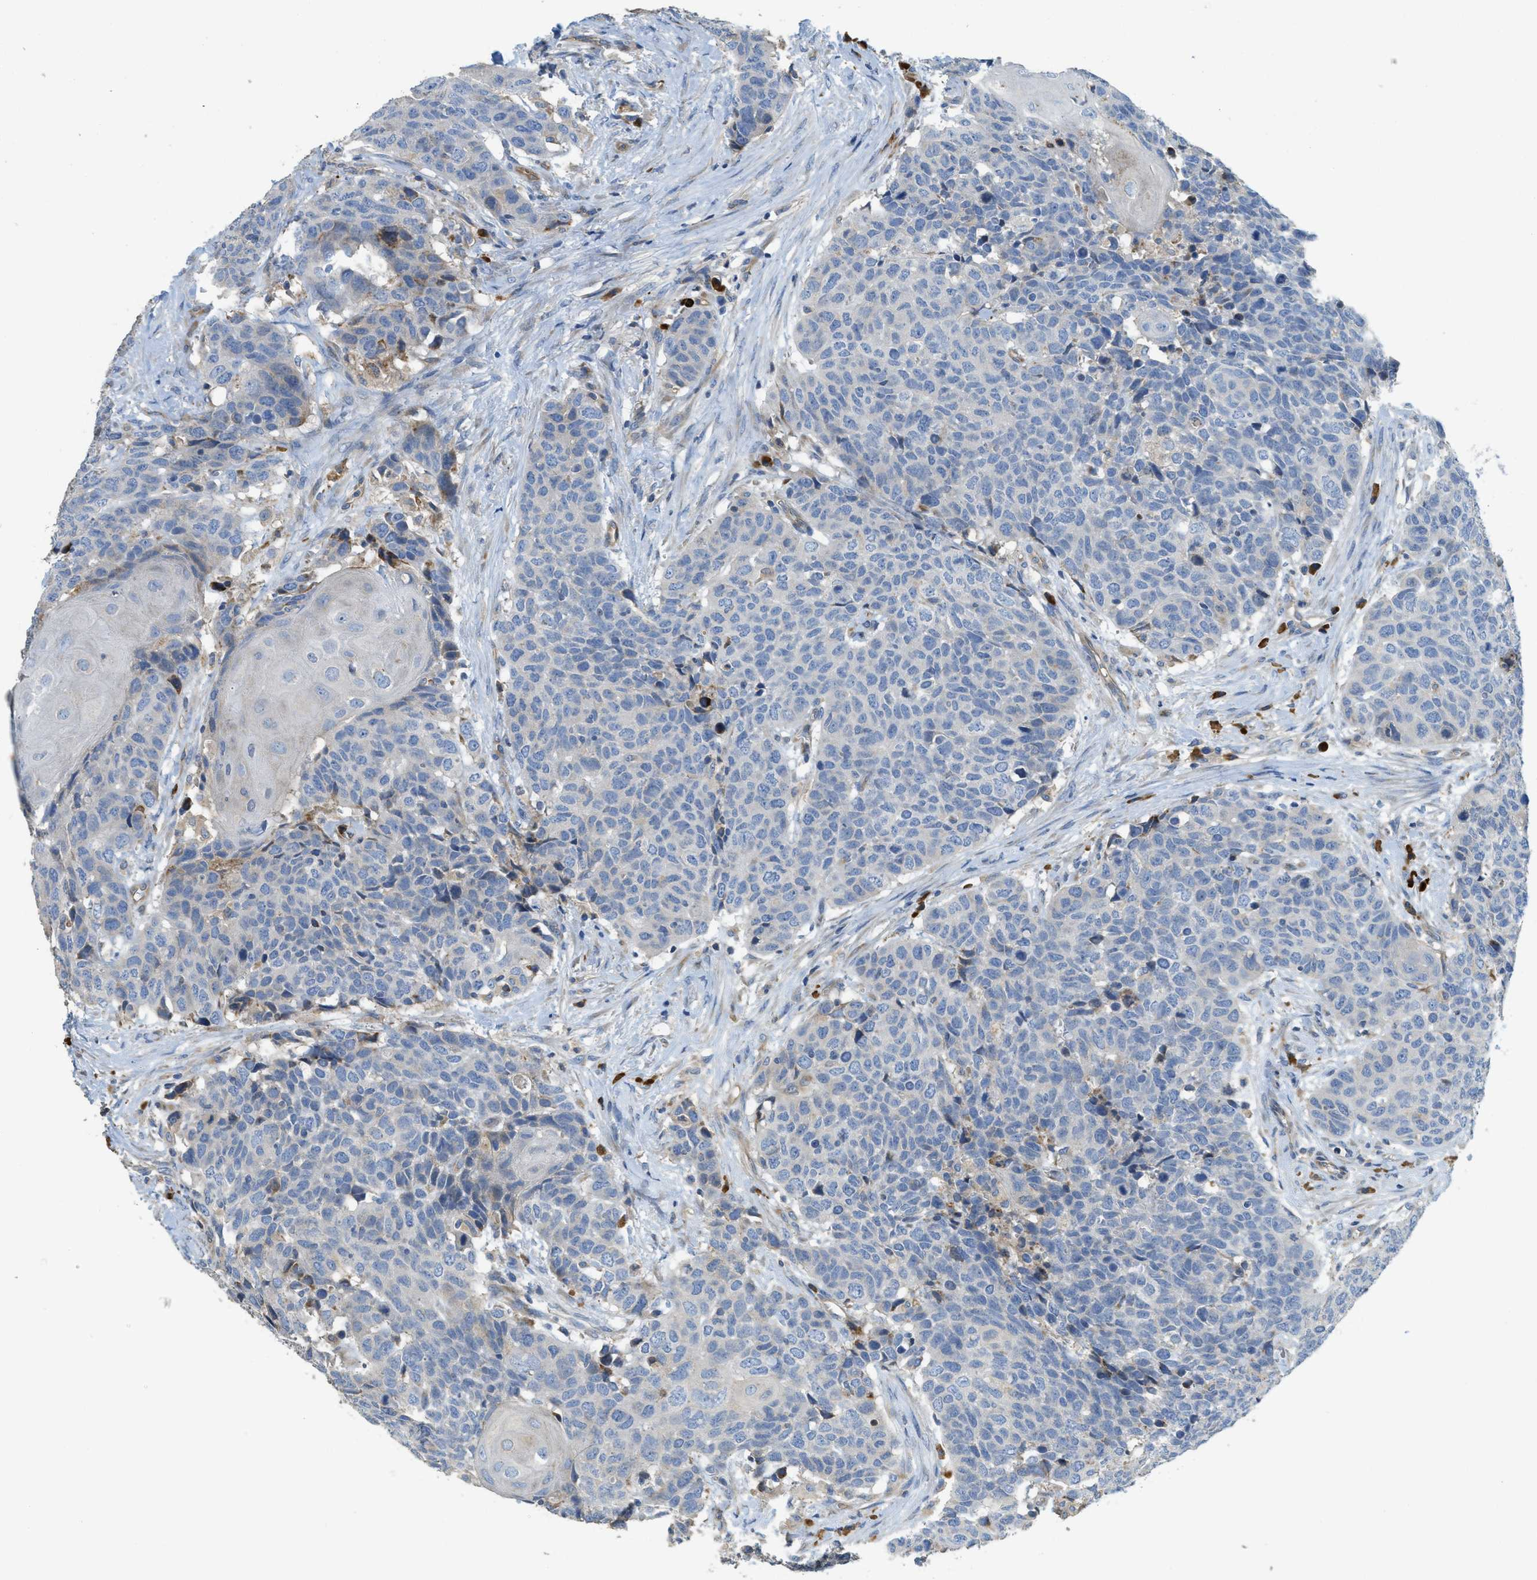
{"staining": {"intensity": "negative", "quantity": "none", "location": "none"}, "tissue": "head and neck cancer", "cell_type": "Tumor cells", "image_type": "cancer", "snomed": [{"axis": "morphology", "description": "Squamous cell carcinoma, NOS"}, {"axis": "topography", "description": "Head-Neck"}], "caption": "The histopathology image demonstrates no significant staining in tumor cells of head and neck squamous cell carcinoma.", "gene": "CASP10", "patient": {"sex": "male", "age": 66}}